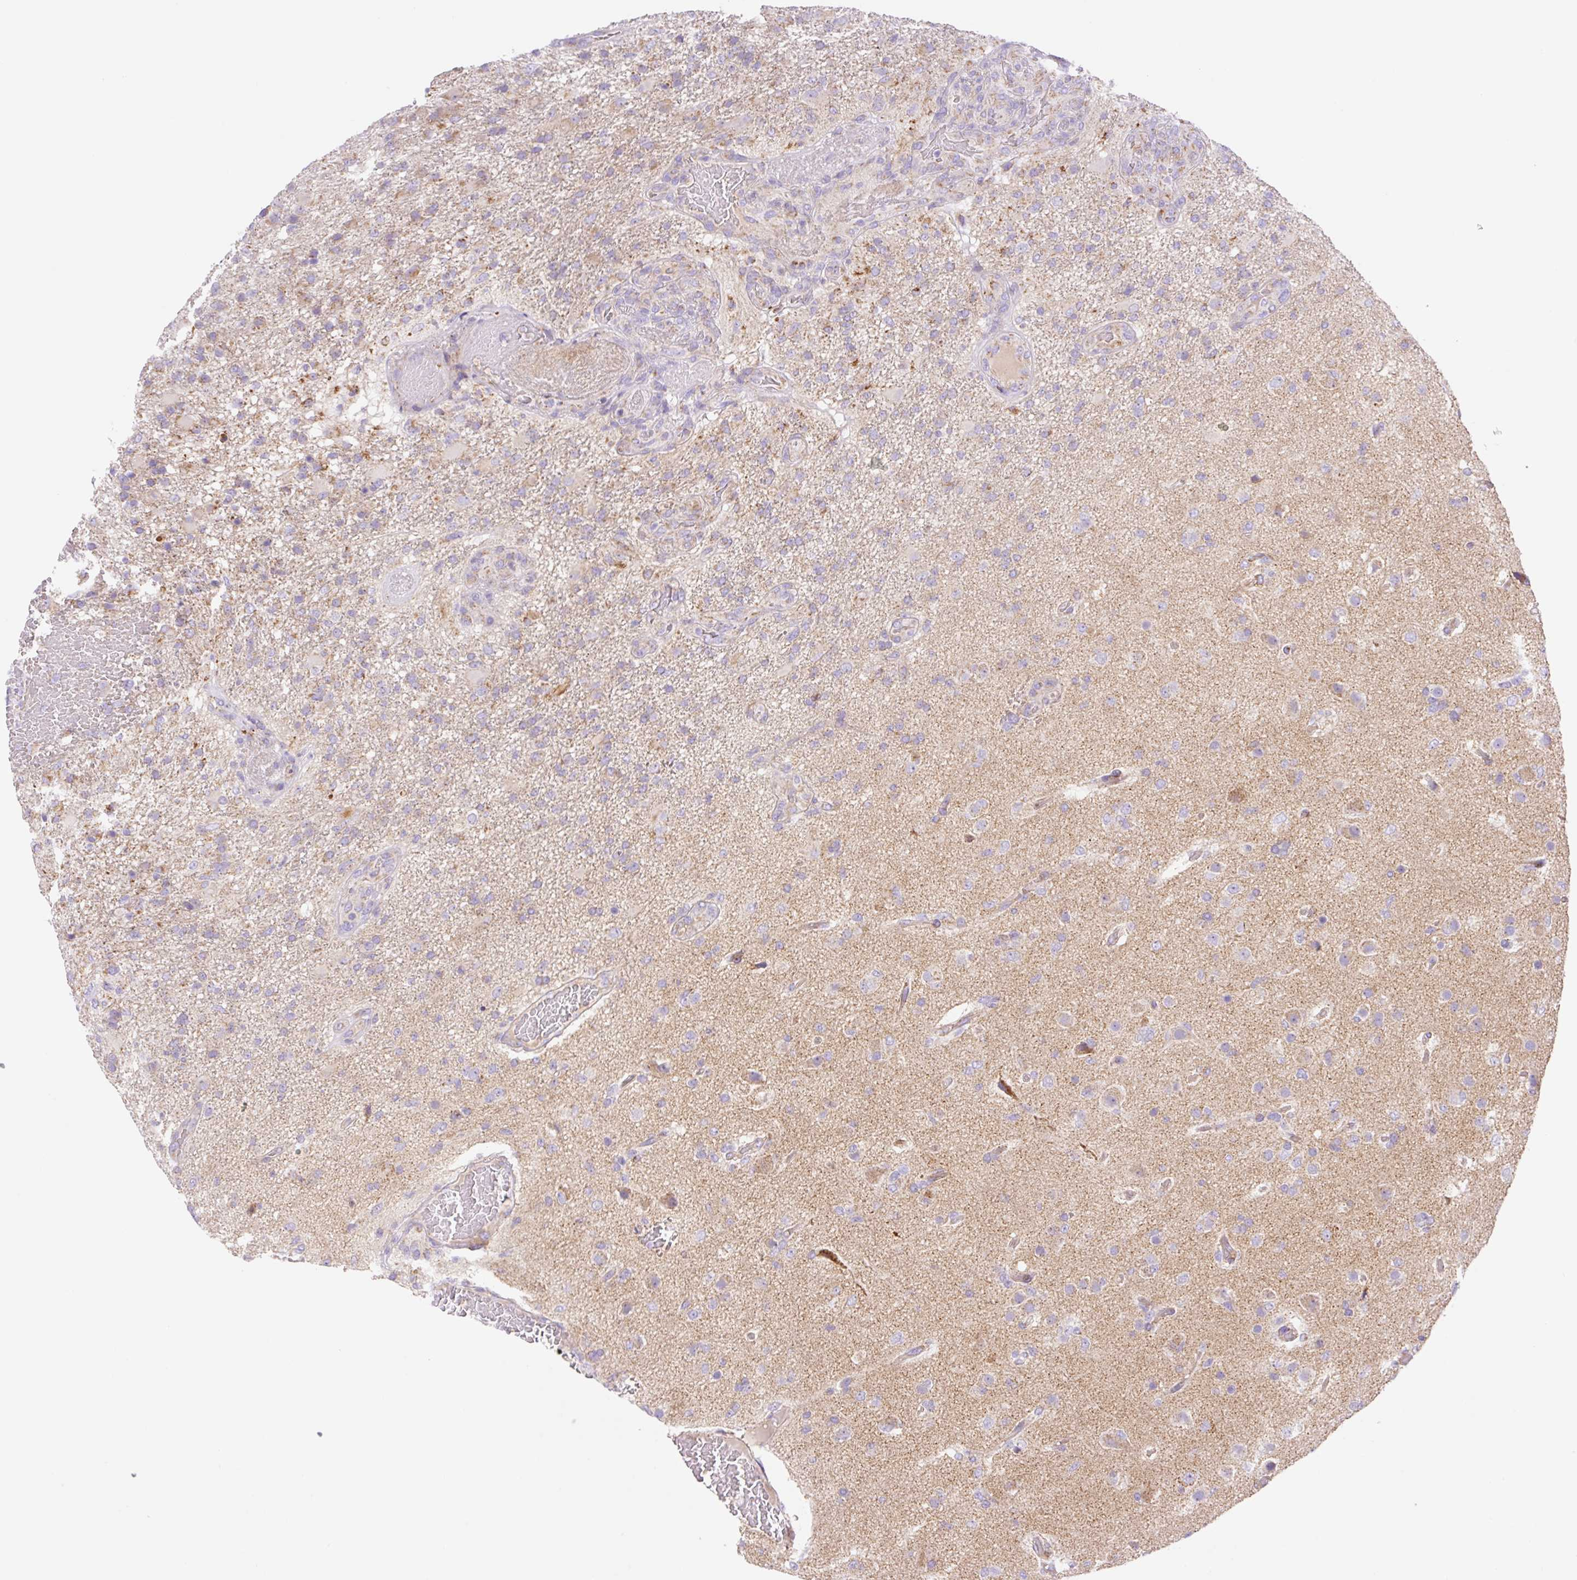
{"staining": {"intensity": "moderate", "quantity": "<25%", "location": "cytoplasmic/membranous"}, "tissue": "glioma", "cell_type": "Tumor cells", "image_type": "cancer", "snomed": [{"axis": "morphology", "description": "Glioma, malignant, High grade"}, {"axis": "topography", "description": "Brain"}], "caption": "Immunohistochemical staining of glioma exhibits low levels of moderate cytoplasmic/membranous protein staining in approximately <25% of tumor cells. (DAB (3,3'-diaminobenzidine) IHC with brightfield microscopy, high magnification).", "gene": "ETNK2", "patient": {"sex": "female", "age": 74}}